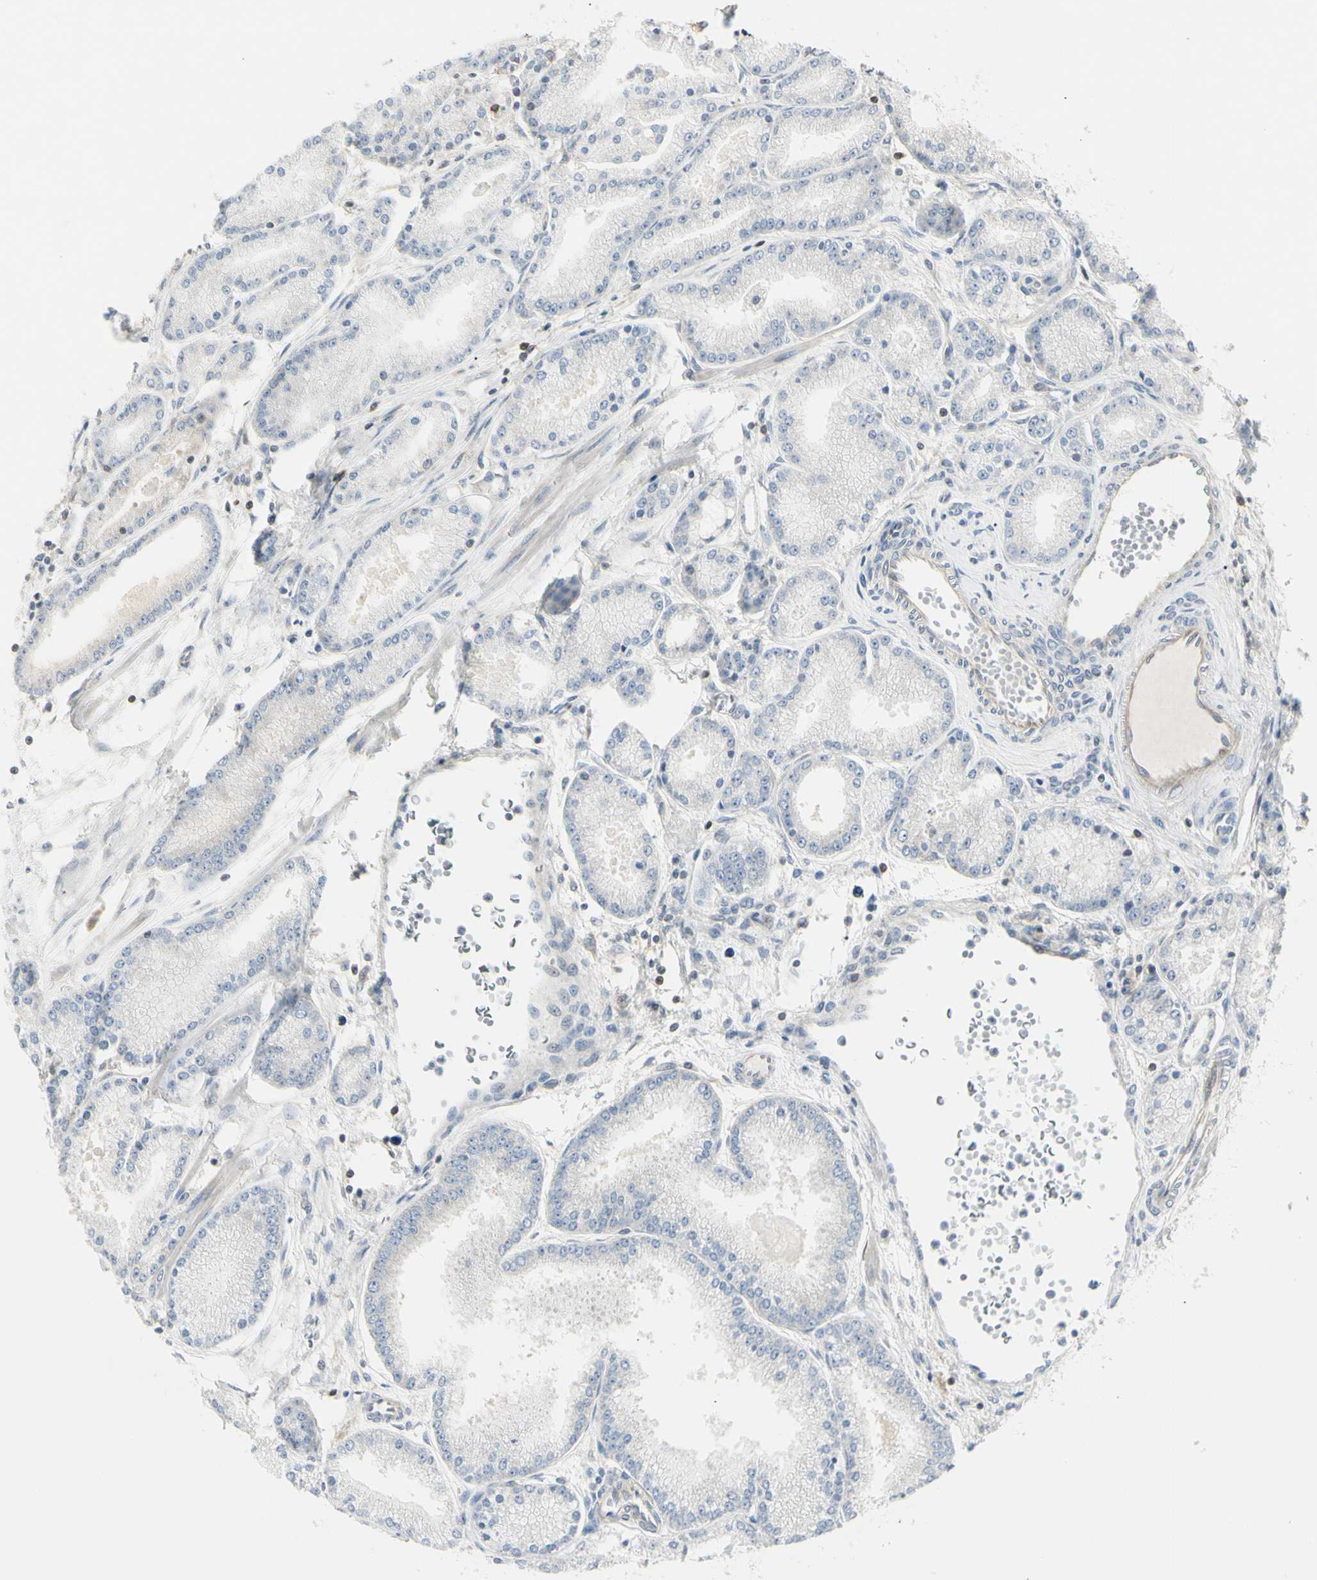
{"staining": {"intensity": "negative", "quantity": "none", "location": "none"}, "tissue": "prostate cancer", "cell_type": "Tumor cells", "image_type": "cancer", "snomed": [{"axis": "morphology", "description": "Adenocarcinoma, High grade"}, {"axis": "topography", "description": "Prostate"}], "caption": "High power microscopy micrograph of an IHC photomicrograph of prostate cancer (adenocarcinoma (high-grade)), revealing no significant positivity in tumor cells. (DAB (3,3'-diaminobenzidine) immunohistochemistry (IHC), high magnification).", "gene": "NFKB2", "patient": {"sex": "male", "age": 61}}